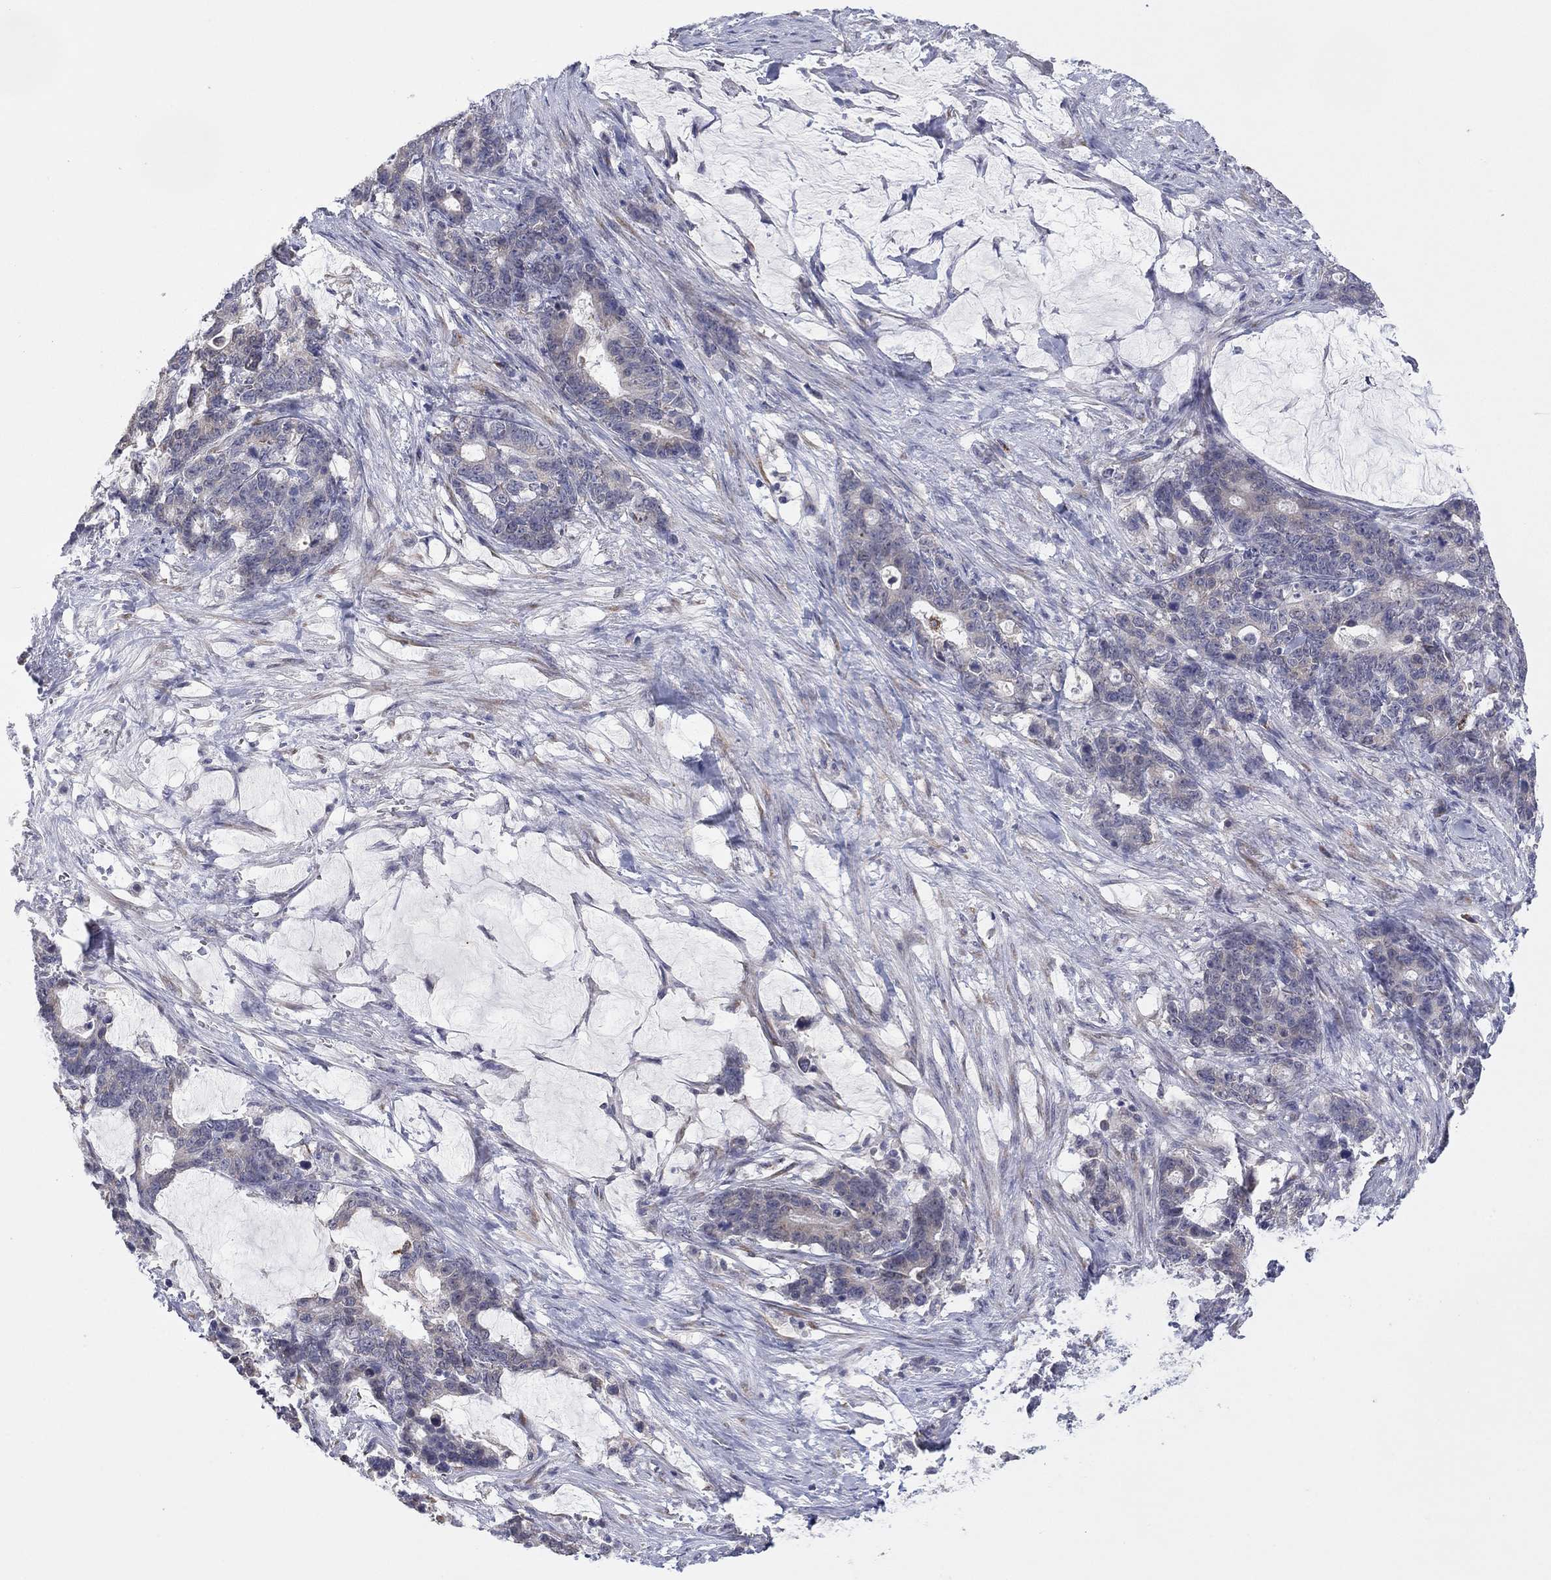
{"staining": {"intensity": "weak", "quantity": "<25%", "location": "cytoplasmic/membranous"}, "tissue": "stomach cancer", "cell_type": "Tumor cells", "image_type": "cancer", "snomed": [{"axis": "morphology", "description": "Normal tissue, NOS"}, {"axis": "morphology", "description": "Adenocarcinoma, NOS"}, {"axis": "topography", "description": "Stomach"}], "caption": "Immunohistochemistry histopathology image of neoplastic tissue: human stomach cancer (adenocarcinoma) stained with DAB (3,3'-diaminobenzidine) shows no significant protein staining in tumor cells. (DAB (3,3'-diaminobenzidine) IHC, high magnification).", "gene": "MTRFR", "patient": {"sex": "female", "age": 64}}